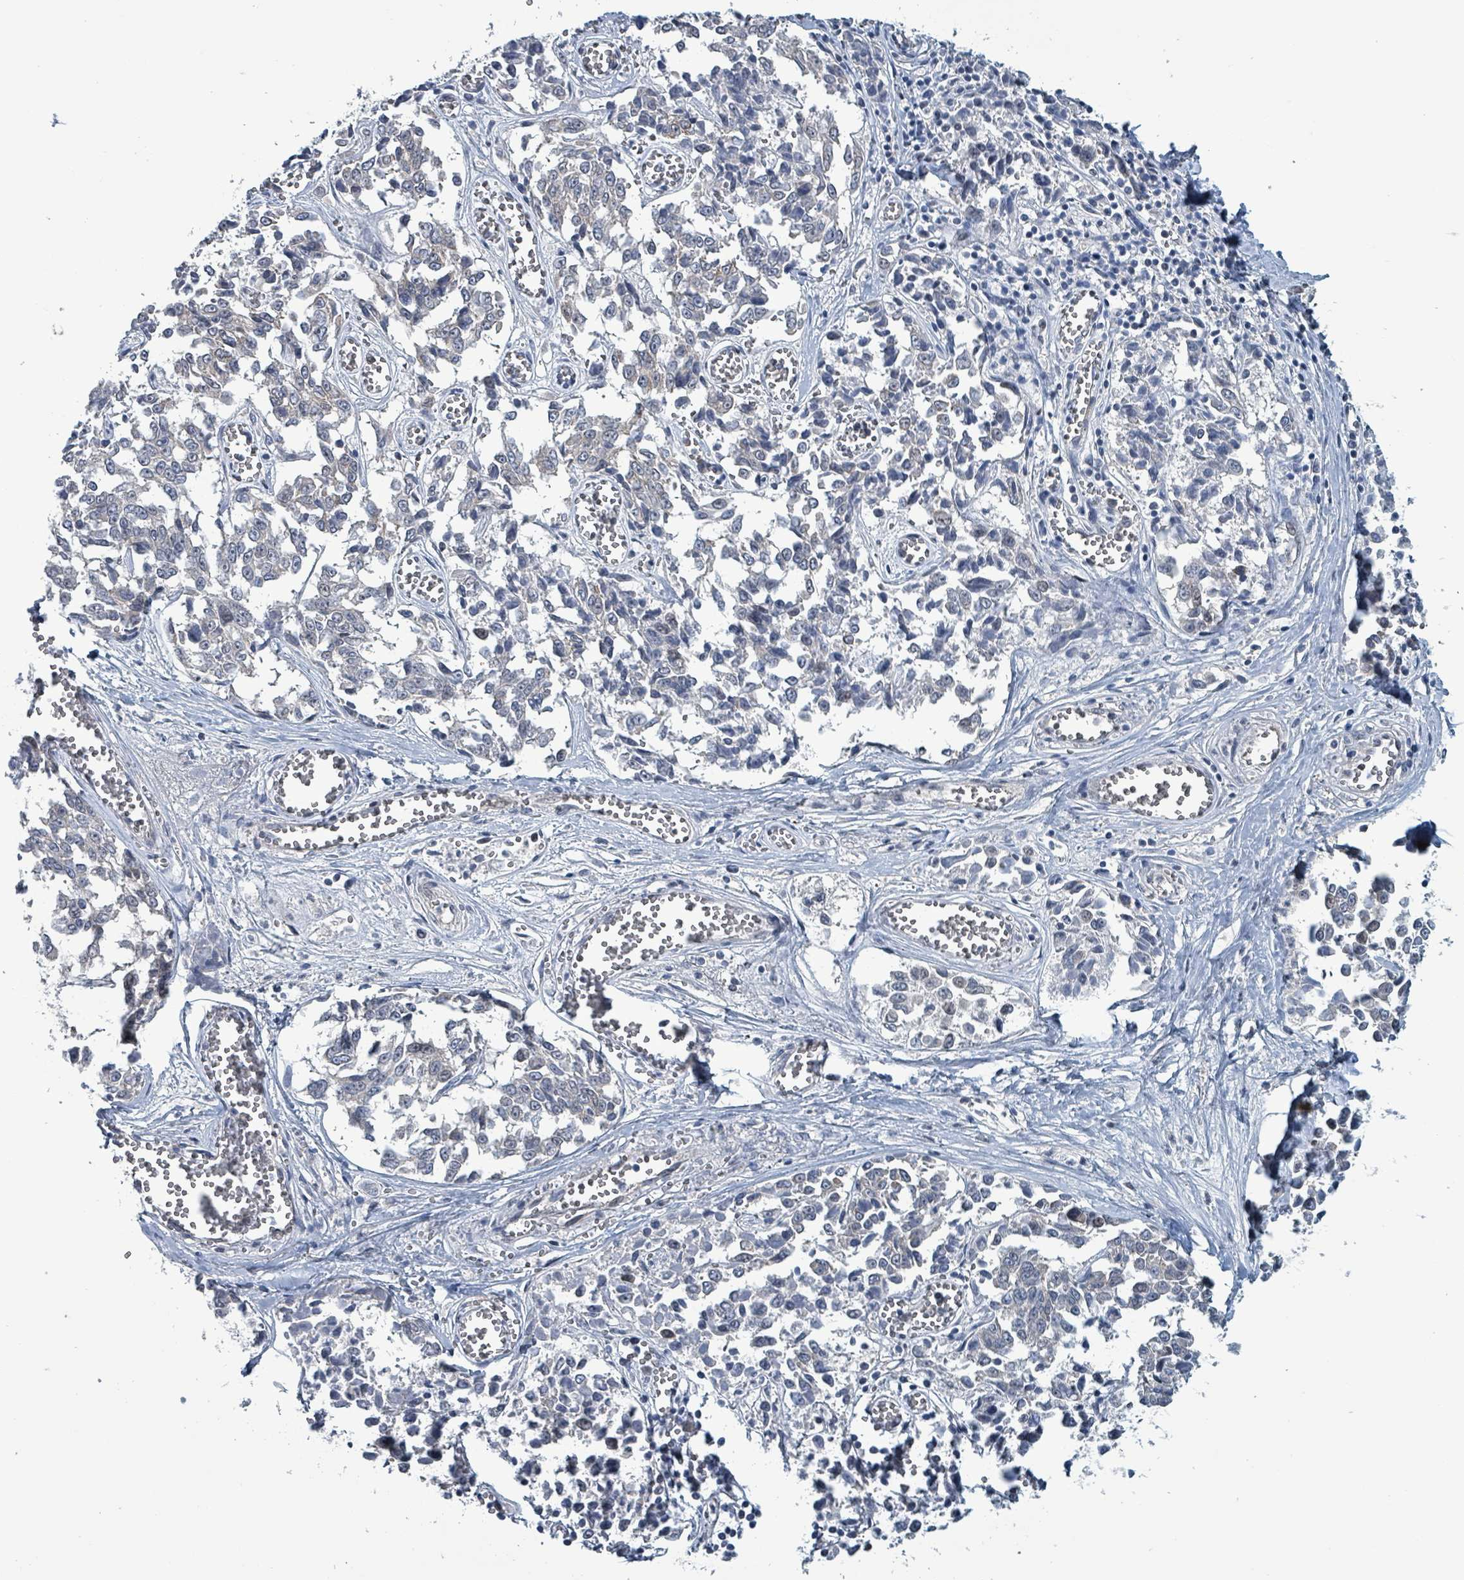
{"staining": {"intensity": "negative", "quantity": "none", "location": "none"}, "tissue": "melanoma", "cell_type": "Tumor cells", "image_type": "cancer", "snomed": [{"axis": "morphology", "description": "Malignant melanoma, NOS"}, {"axis": "topography", "description": "Skin"}], "caption": "Protein analysis of melanoma displays no significant expression in tumor cells.", "gene": "BIVM", "patient": {"sex": "female", "age": 64}}